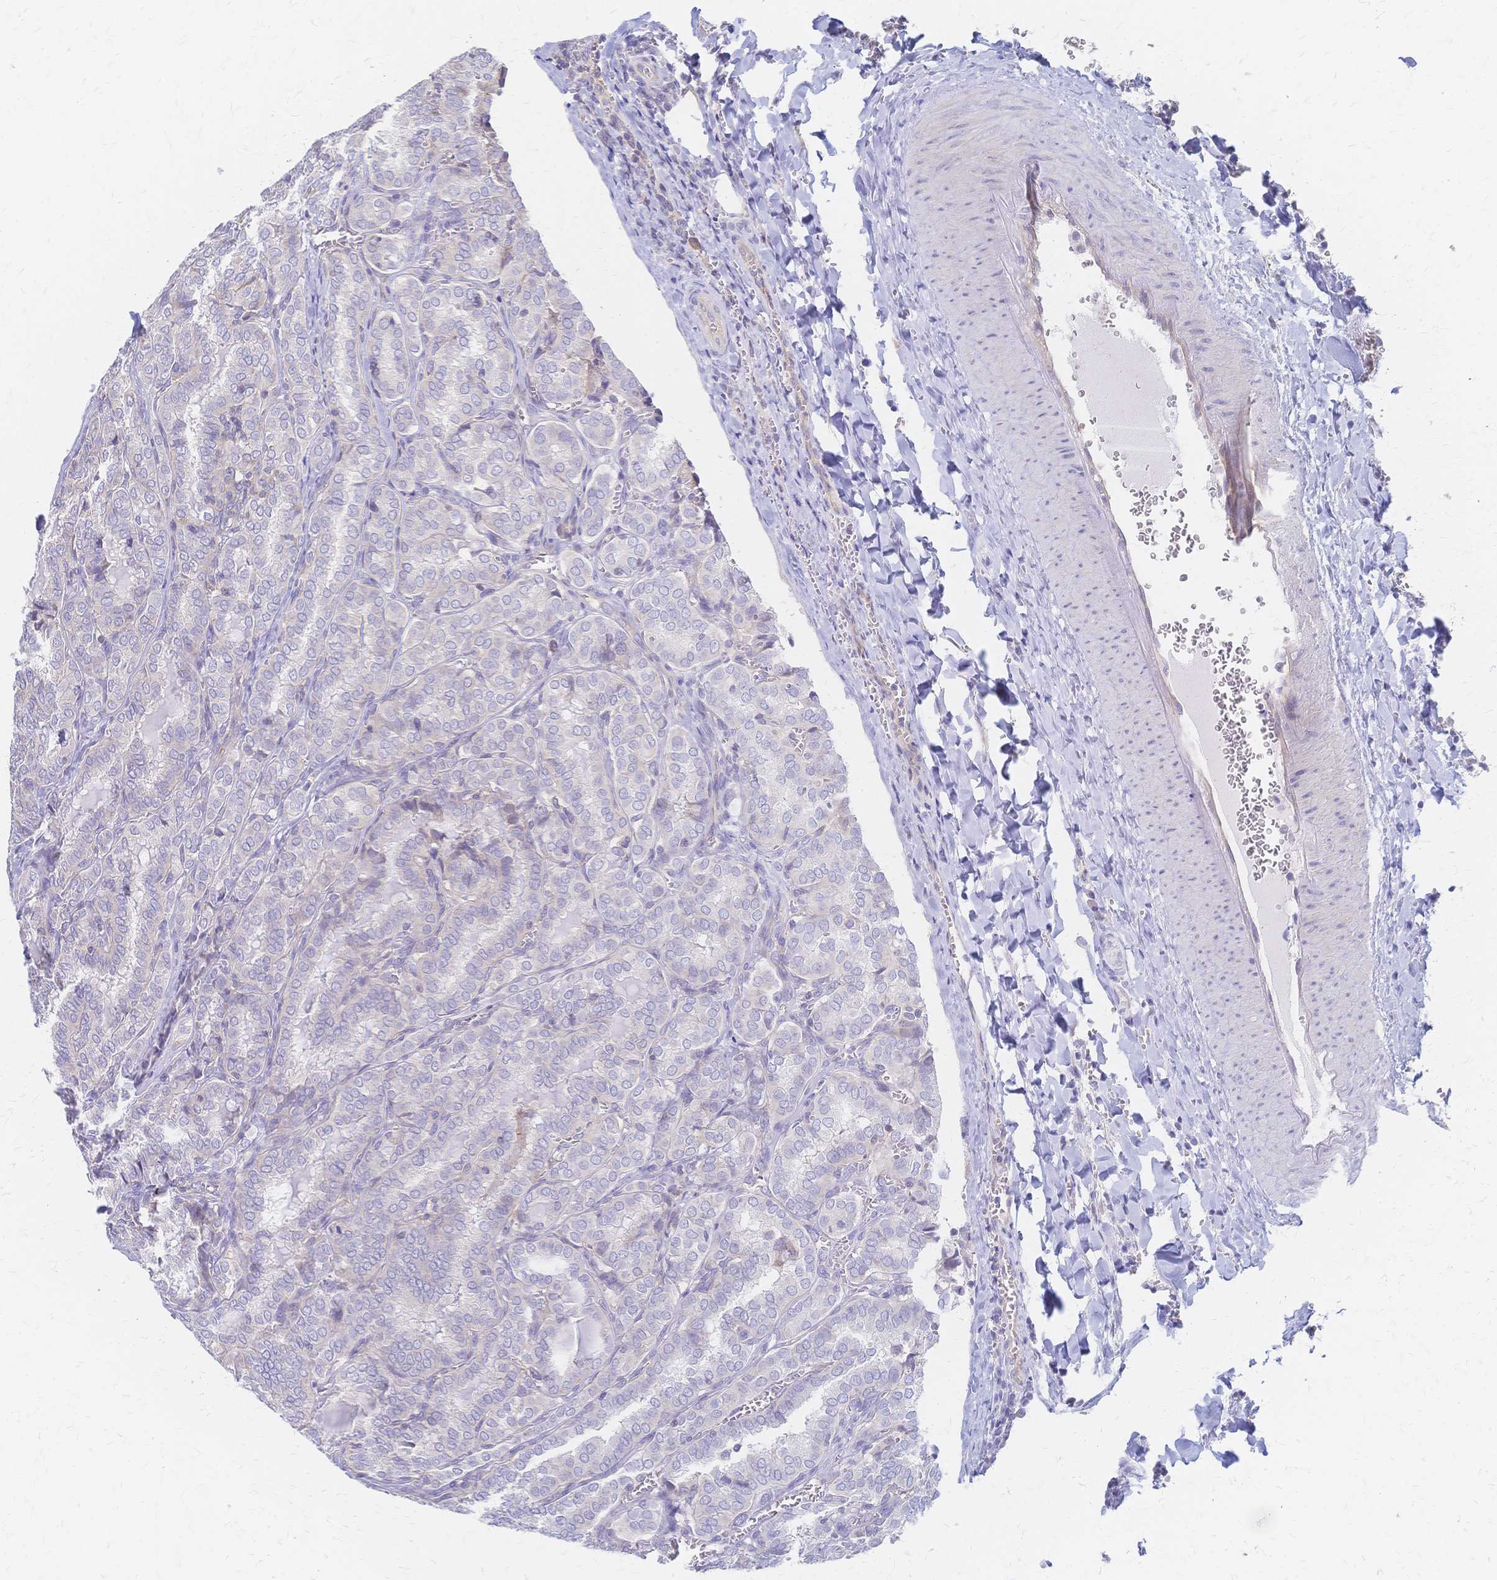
{"staining": {"intensity": "negative", "quantity": "none", "location": "none"}, "tissue": "thyroid cancer", "cell_type": "Tumor cells", "image_type": "cancer", "snomed": [{"axis": "morphology", "description": "Papillary adenocarcinoma, NOS"}, {"axis": "topography", "description": "Thyroid gland"}], "caption": "Tumor cells are negative for brown protein staining in thyroid papillary adenocarcinoma.", "gene": "CYB5A", "patient": {"sex": "female", "age": 30}}